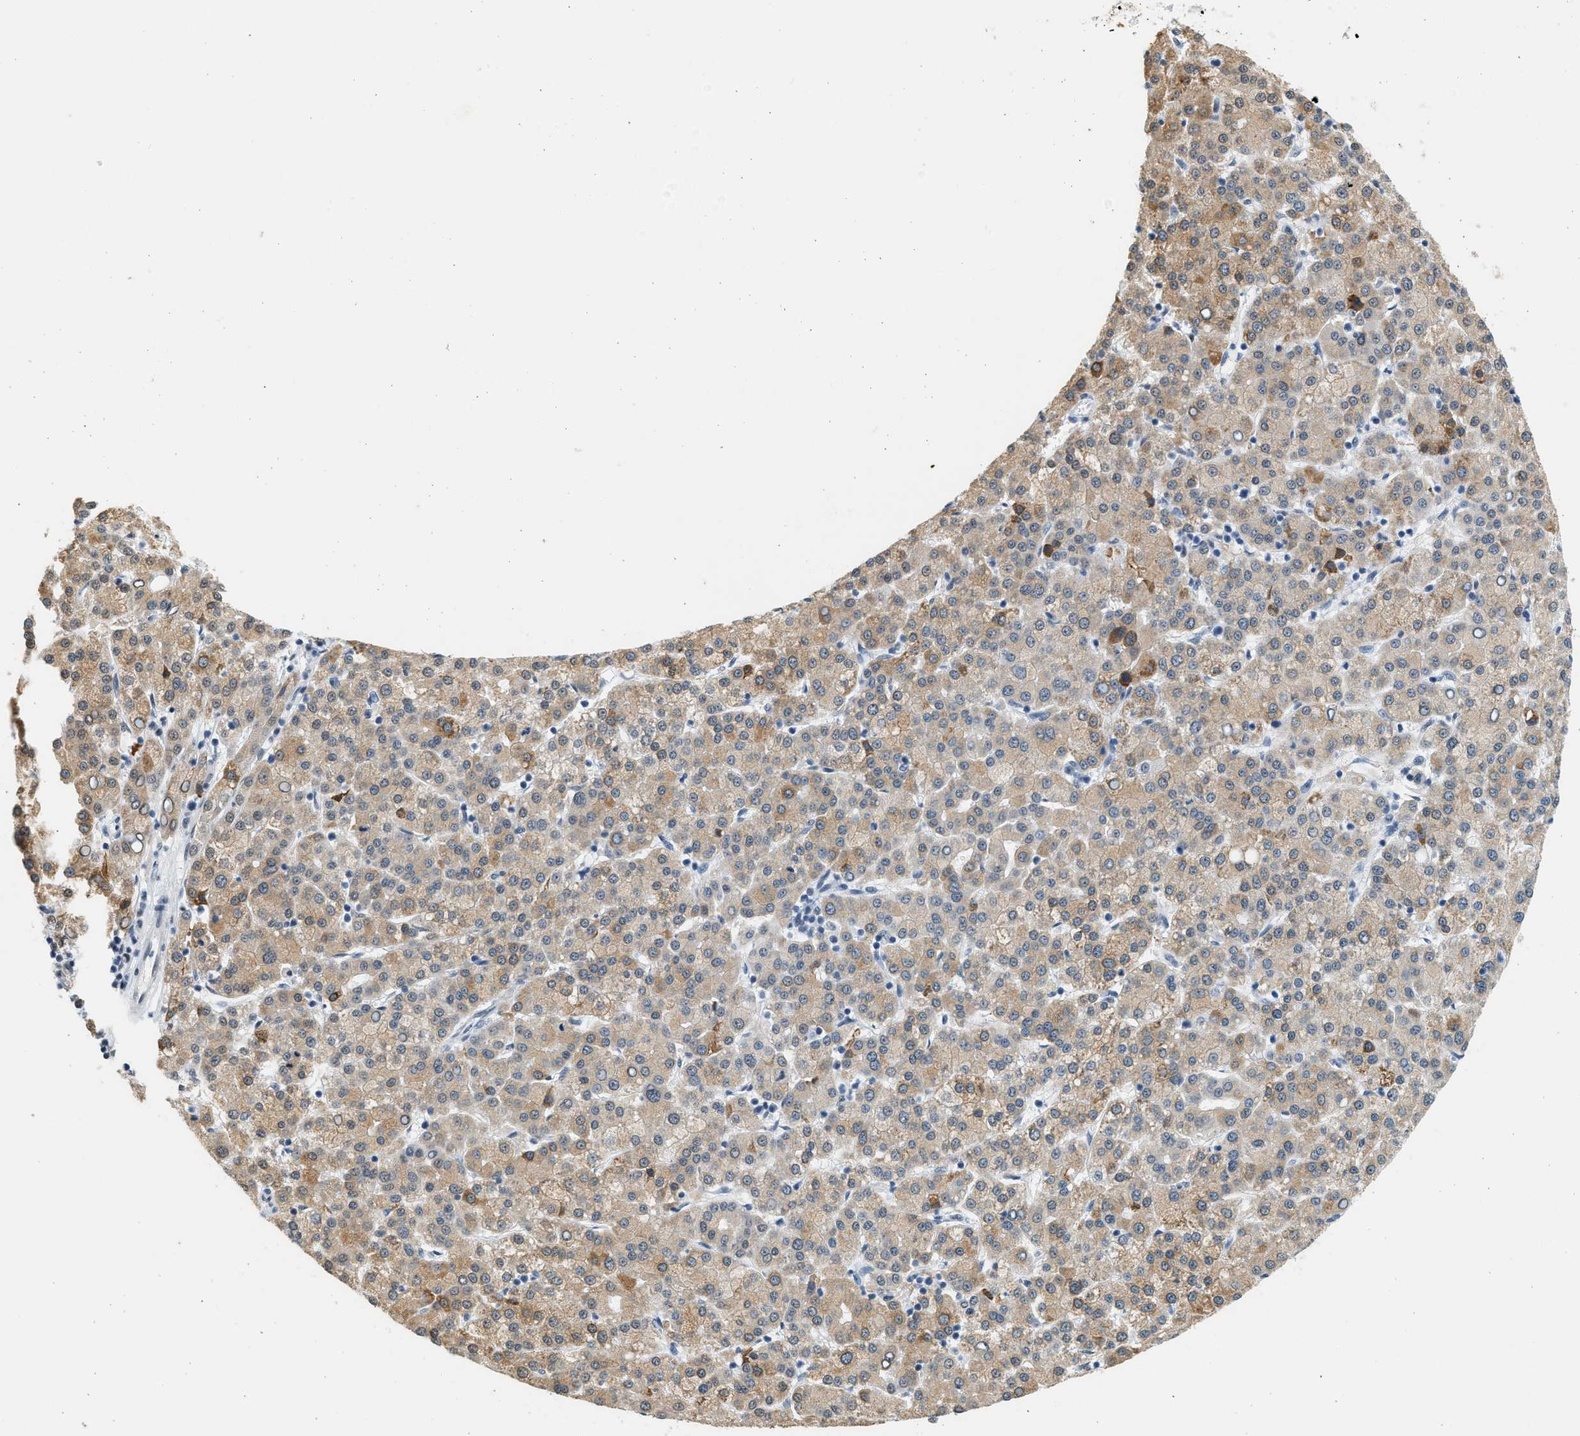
{"staining": {"intensity": "weak", "quantity": ">75%", "location": "cytoplasmic/membranous"}, "tissue": "liver cancer", "cell_type": "Tumor cells", "image_type": "cancer", "snomed": [{"axis": "morphology", "description": "Carcinoma, Hepatocellular, NOS"}, {"axis": "topography", "description": "Liver"}], "caption": "Liver cancer (hepatocellular carcinoma) stained with a protein marker reveals weak staining in tumor cells.", "gene": "HIPK1", "patient": {"sex": "female", "age": 58}}